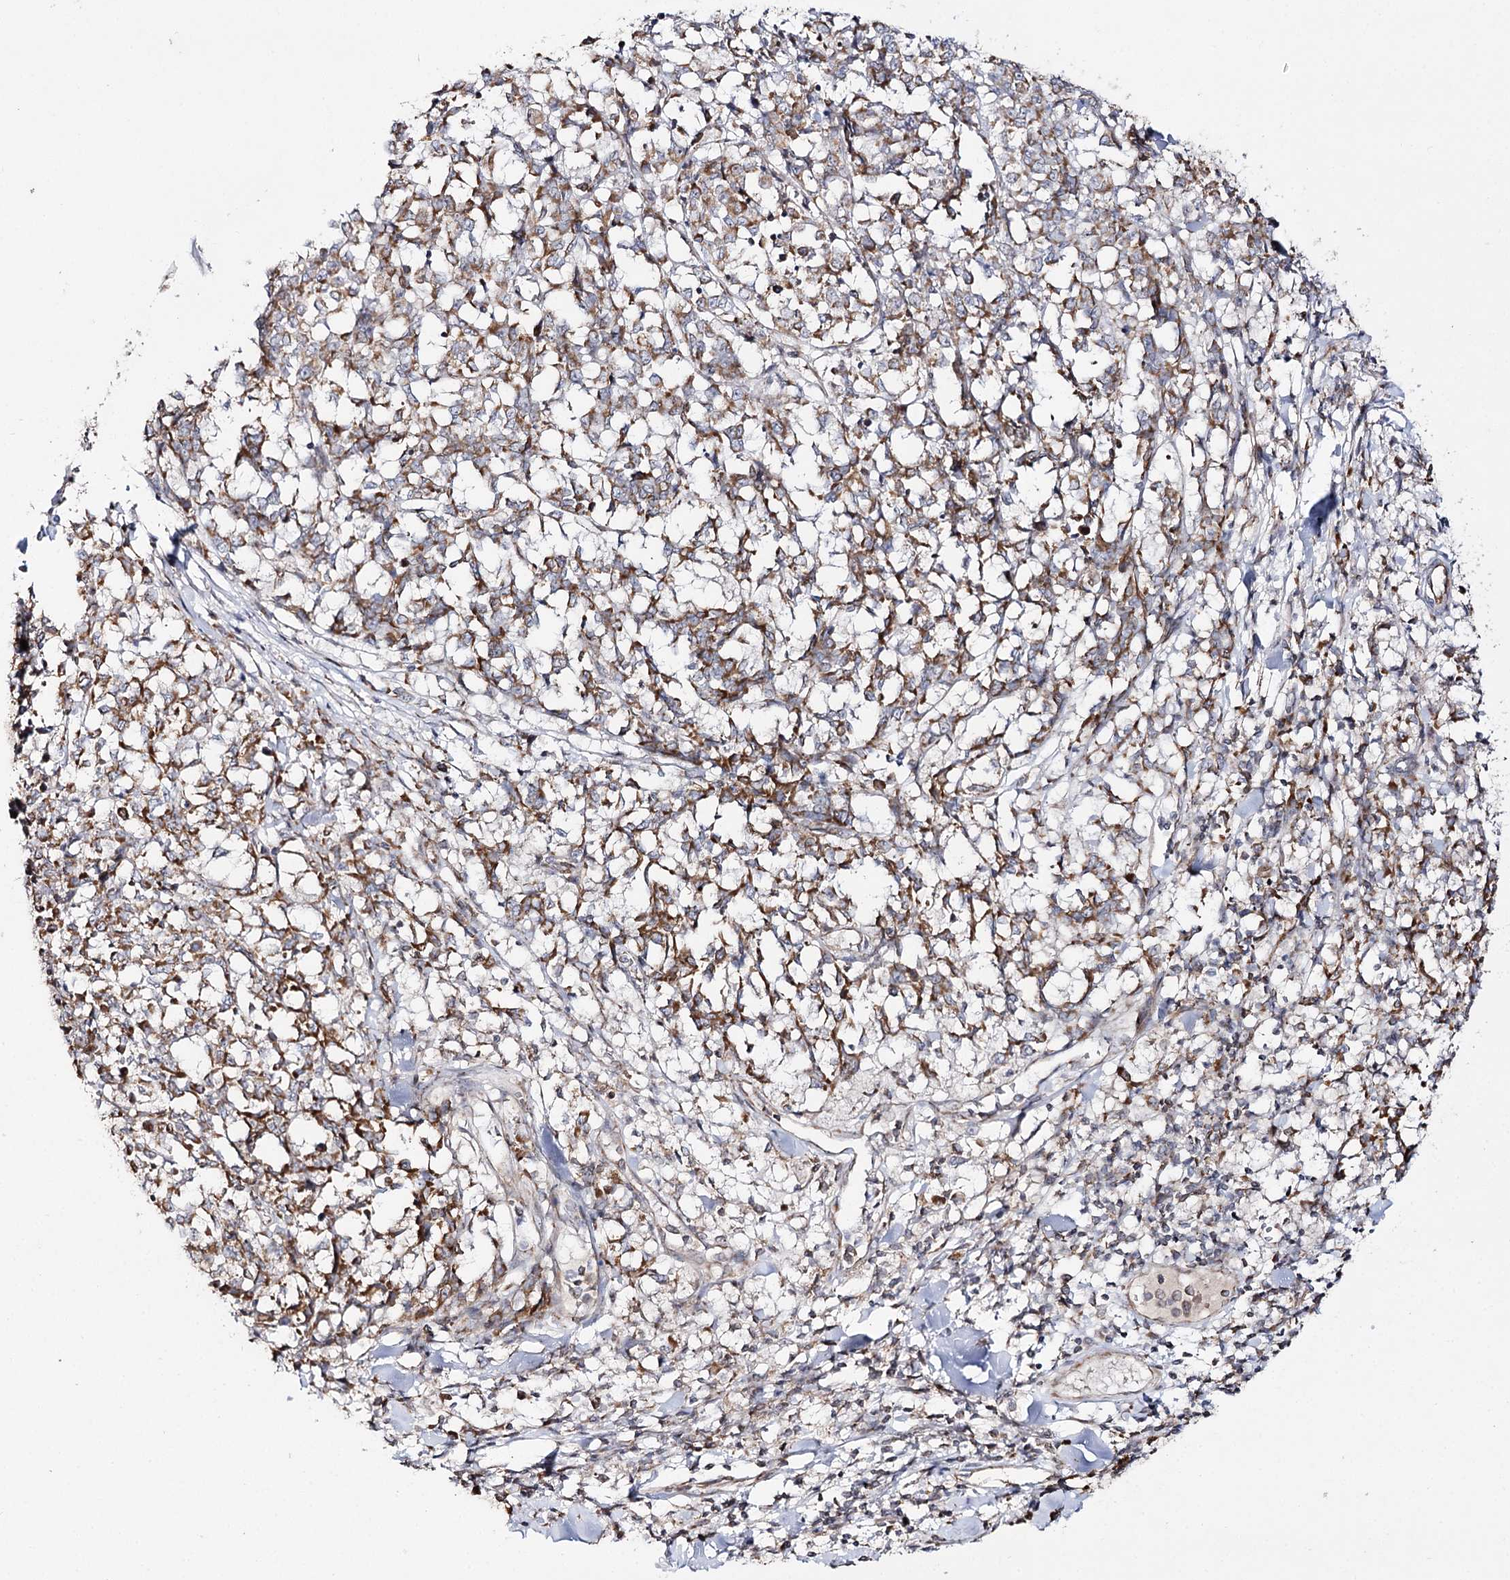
{"staining": {"intensity": "moderate", "quantity": "25%-75%", "location": "cytoplasmic/membranous"}, "tissue": "melanoma", "cell_type": "Tumor cells", "image_type": "cancer", "snomed": [{"axis": "morphology", "description": "Malignant melanoma, NOS"}, {"axis": "topography", "description": "Skin"}], "caption": "Malignant melanoma tissue displays moderate cytoplasmic/membranous positivity in about 25%-75% of tumor cells, visualized by immunohistochemistry.", "gene": "CBR4", "patient": {"sex": "female", "age": 72}}